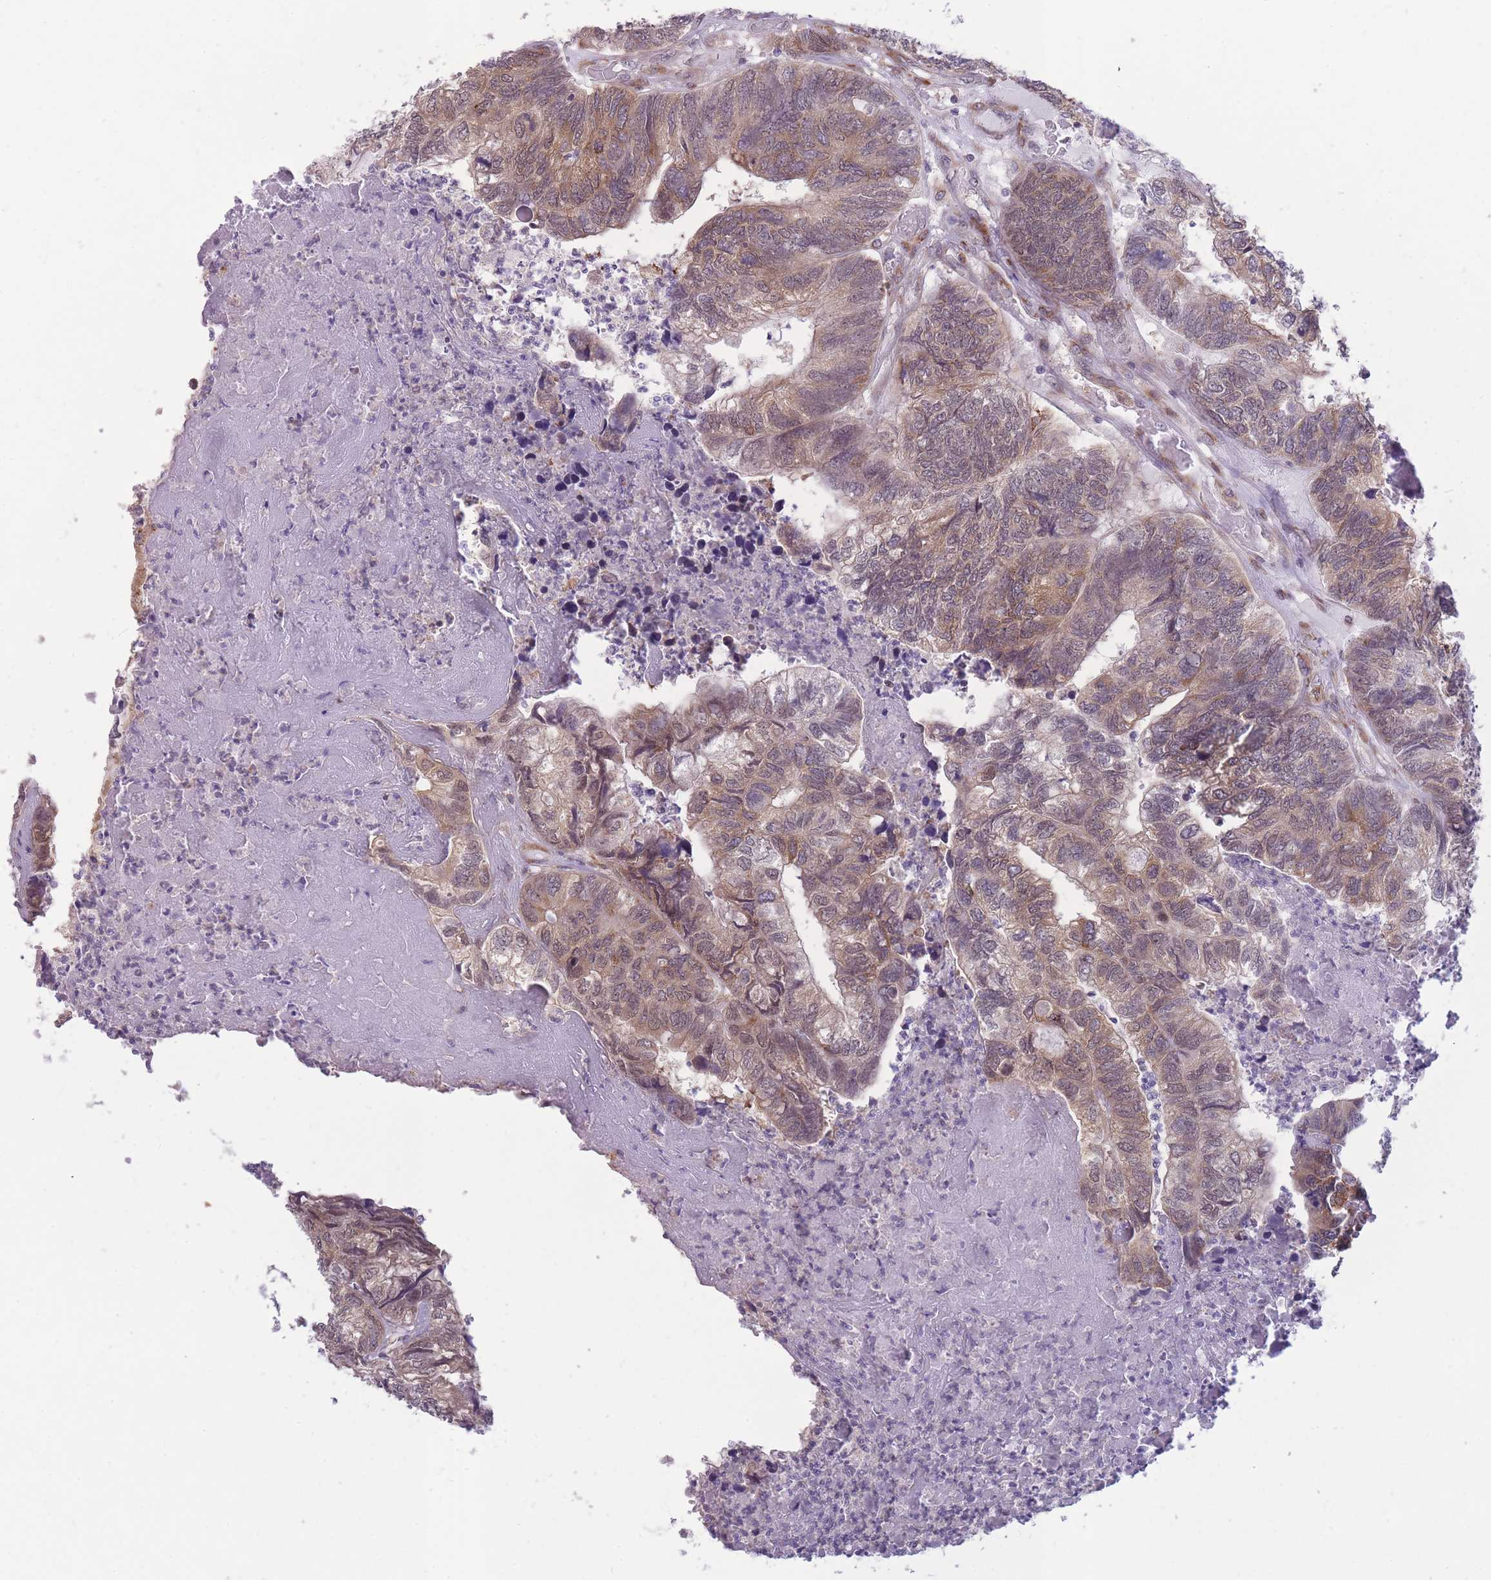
{"staining": {"intensity": "moderate", "quantity": ">75%", "location": "cytoplasmic/membranous,nuclear"}, "tissue": "colorectal cancer", "cell_type": "Tumor cells", "image_type": "cancer", "snomed": [{"axis": "morphology", "description": "Adenocarcinoma, NOS"}, {"axis": "topography", "description": "Colon"}], "caption": "Immunohistochemistry (IHC) staining of colorectal cancer, which exhibits medium levels of moderate cytoplasmic/membranous and nuclear staining in about >75% of tumor cells indicating moderate cytoplasmic/membranous and nuclear protein positivity. The staining was performed using DAB (brown) for protein detection and nuclei were counterstained in hematoxylin (blue).", "gene": "TMEM121", "patient": {"sex": "female", "age": 67}}